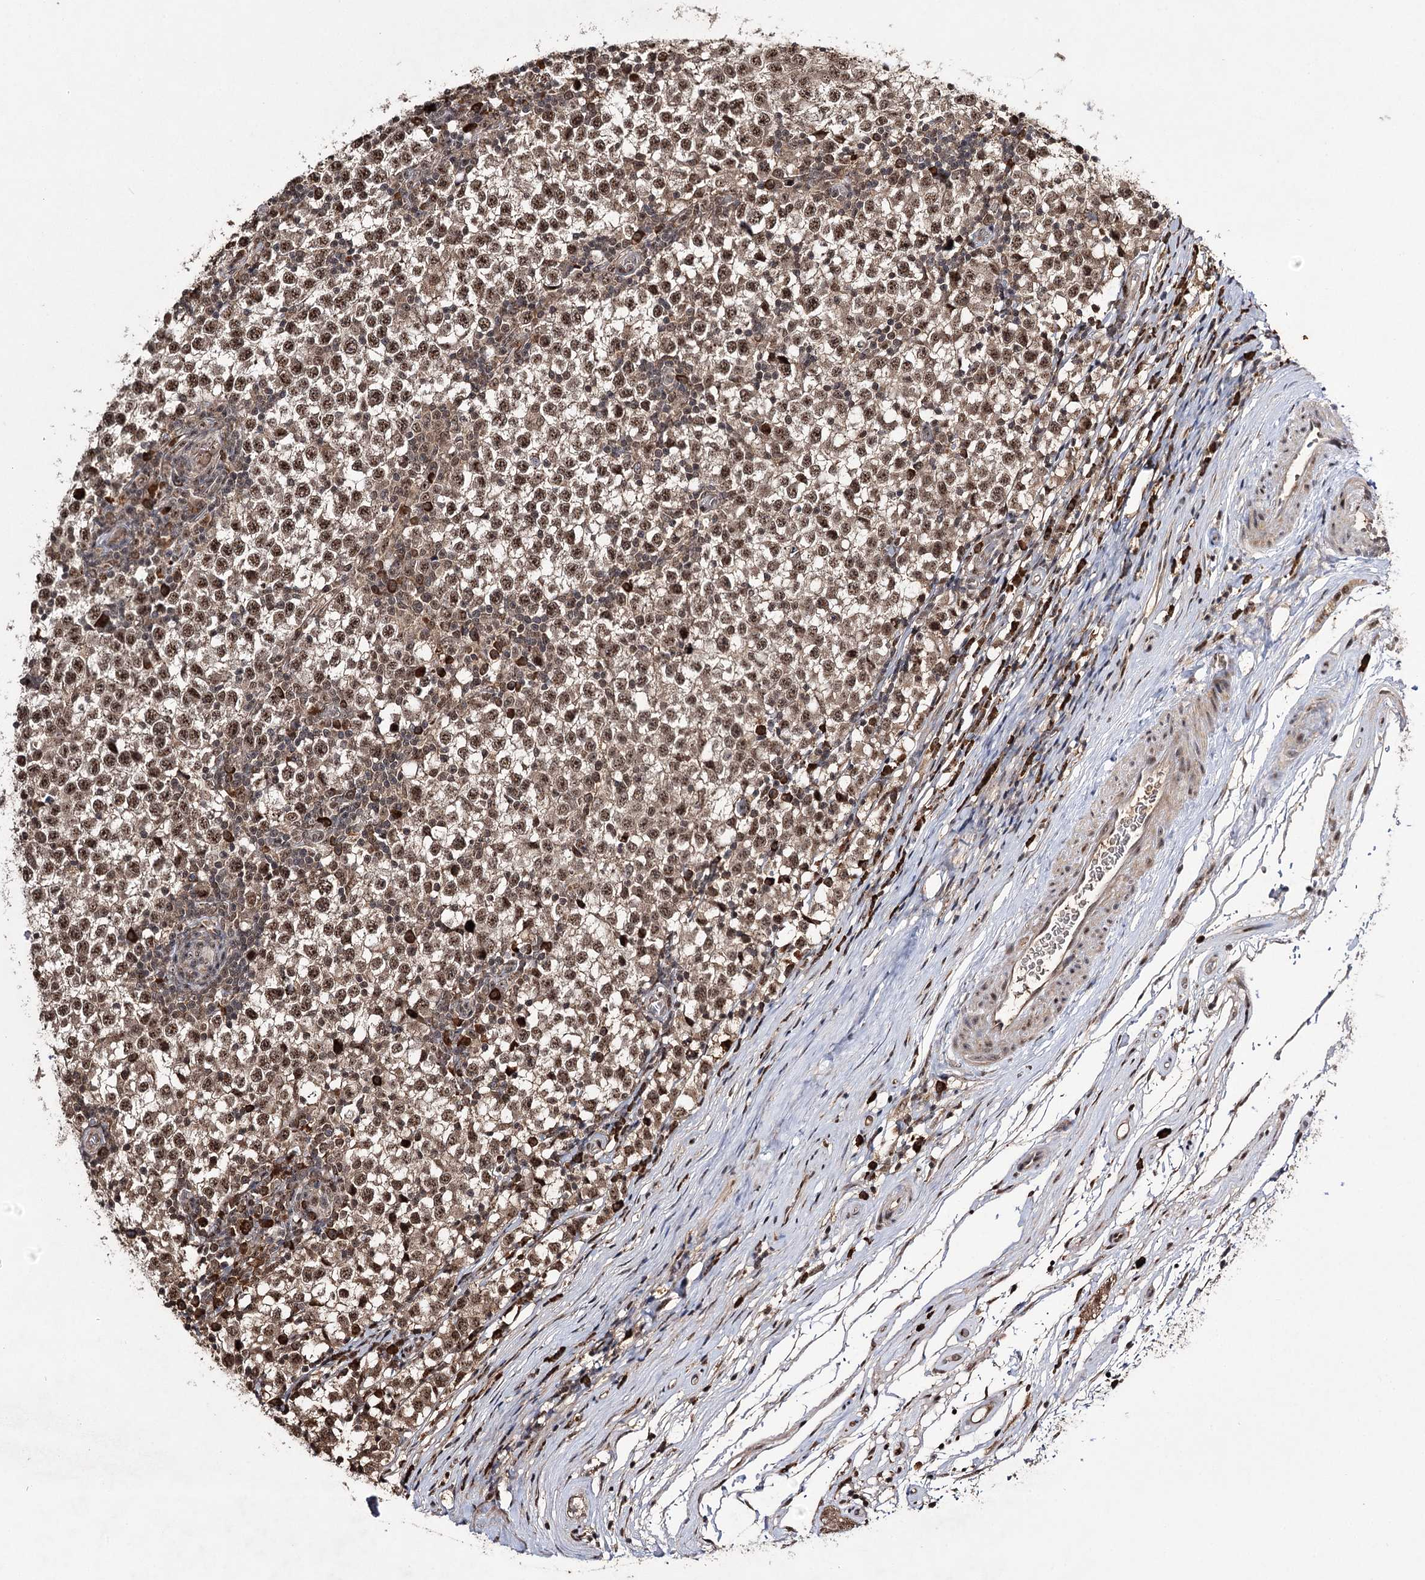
{"staining": {"intensity": "moderate", "quantity": ">75%", "location": "nuclear"}, "tissue": "testis cancer", "cell_type": "Tumor cells", "image_type": "cancer", "snomed": [{"axis": "morphology", "description": "Seminoma, NOS"}, {"axis": "topography", "description": "Testis"}], "caption": "A brown stain shows moderate nuclear positivity of a protein in human testis seminoma tumor cells. The protein is stained brown, and the nuclei are stained in blue (DAB (3,3'-diaminobenzidine) IHC with brightfield microscopy, high magnification).", "gene": "PYROXD1", "patient": {"sex": "male", "age": 65}}